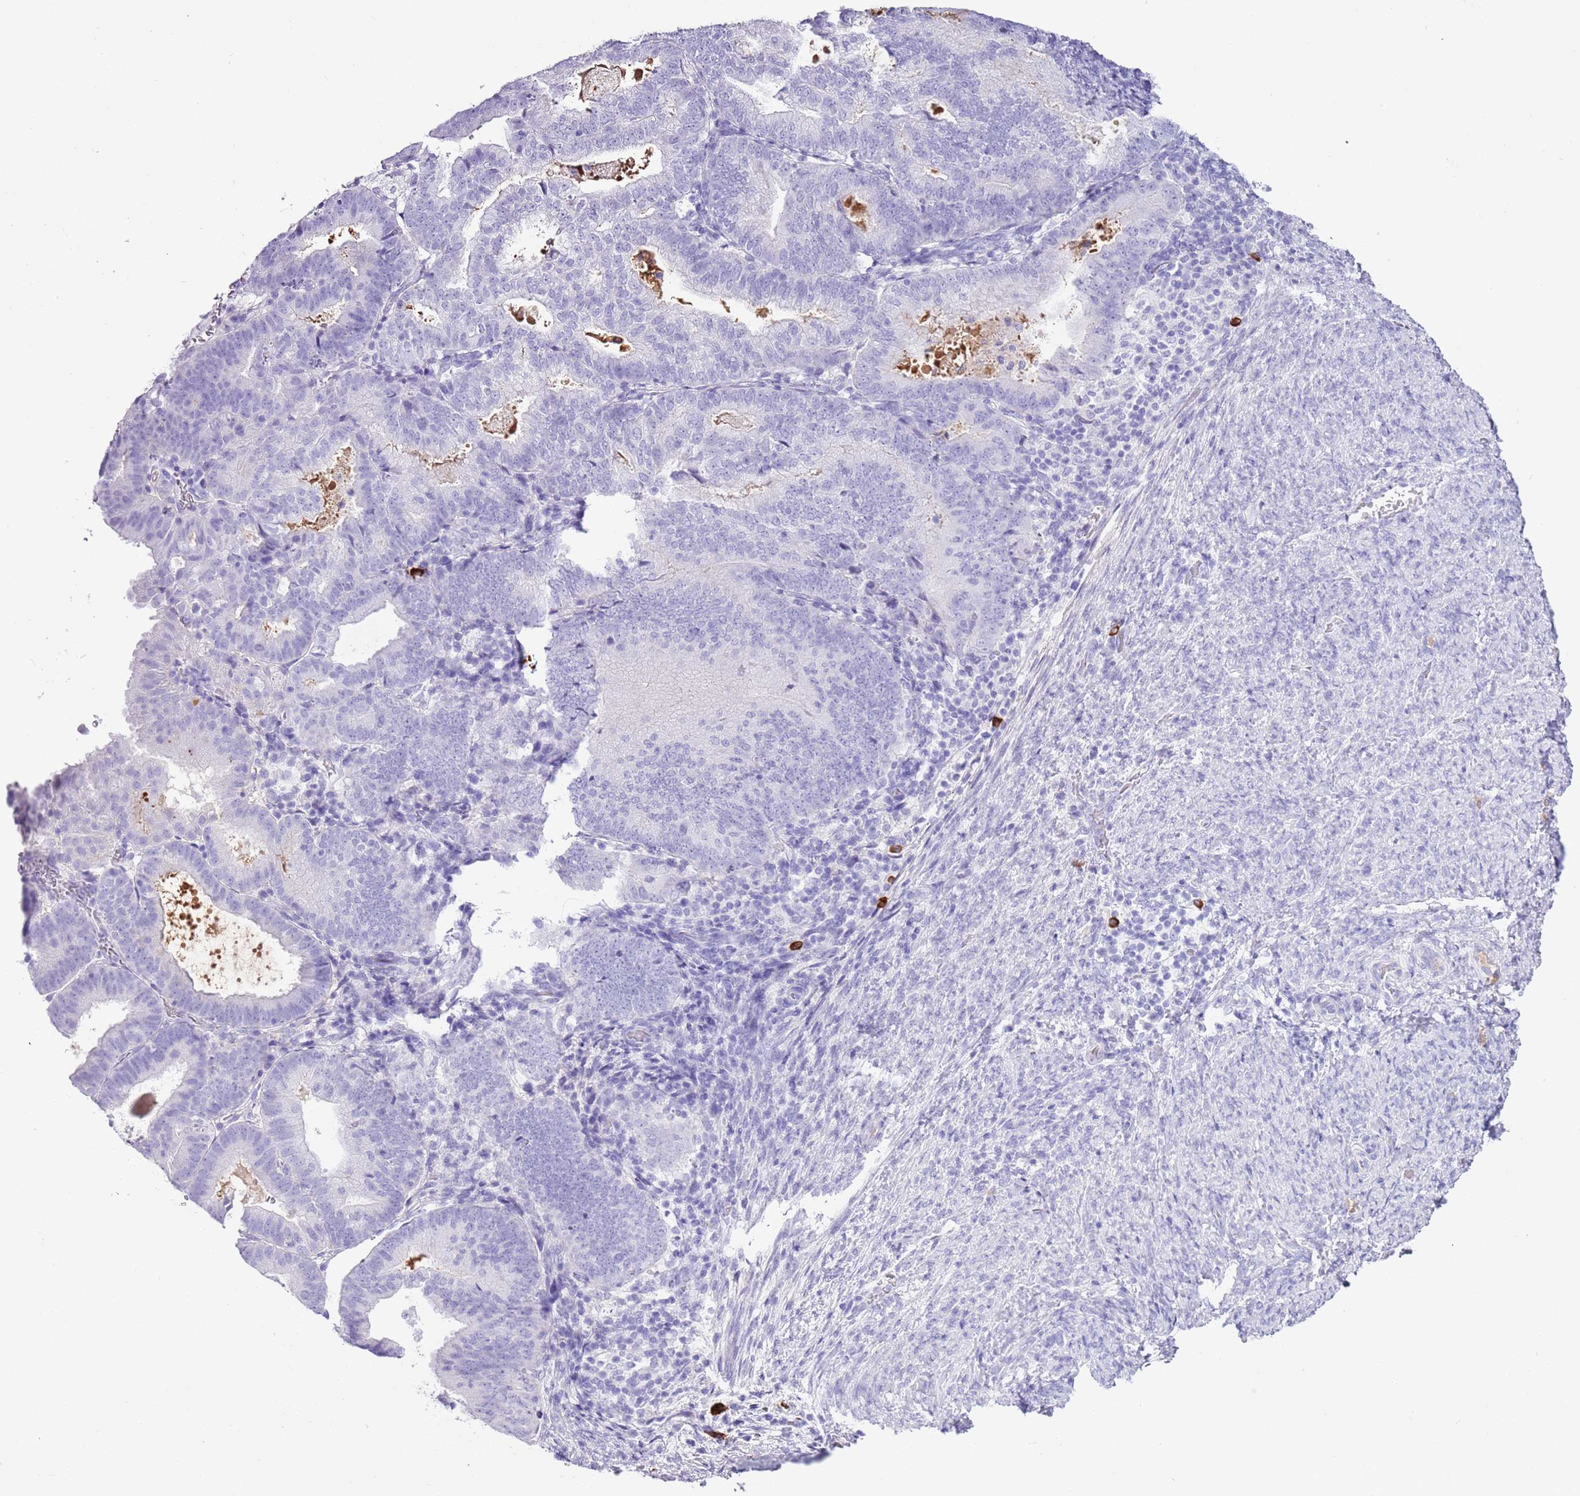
{"staining": {"intensity": "negative", "quantity": "none", "location": "none"}, "tissue": "endometrial cancer", "cell_type": "Tumor cells", "image_type": "cancer", "snomed": [{"axis": "morphology", "description": "Adenocarcinoma, NOS"}, {"axis": "topography", "description": "Endometrium"}], "caption": "Histopathology image shows no significant protein staining in tumor cells of endometrial adenocarcinoma.", "gene": "IGKV3D-11", "patient": {"sex": "female", "age": 70}}